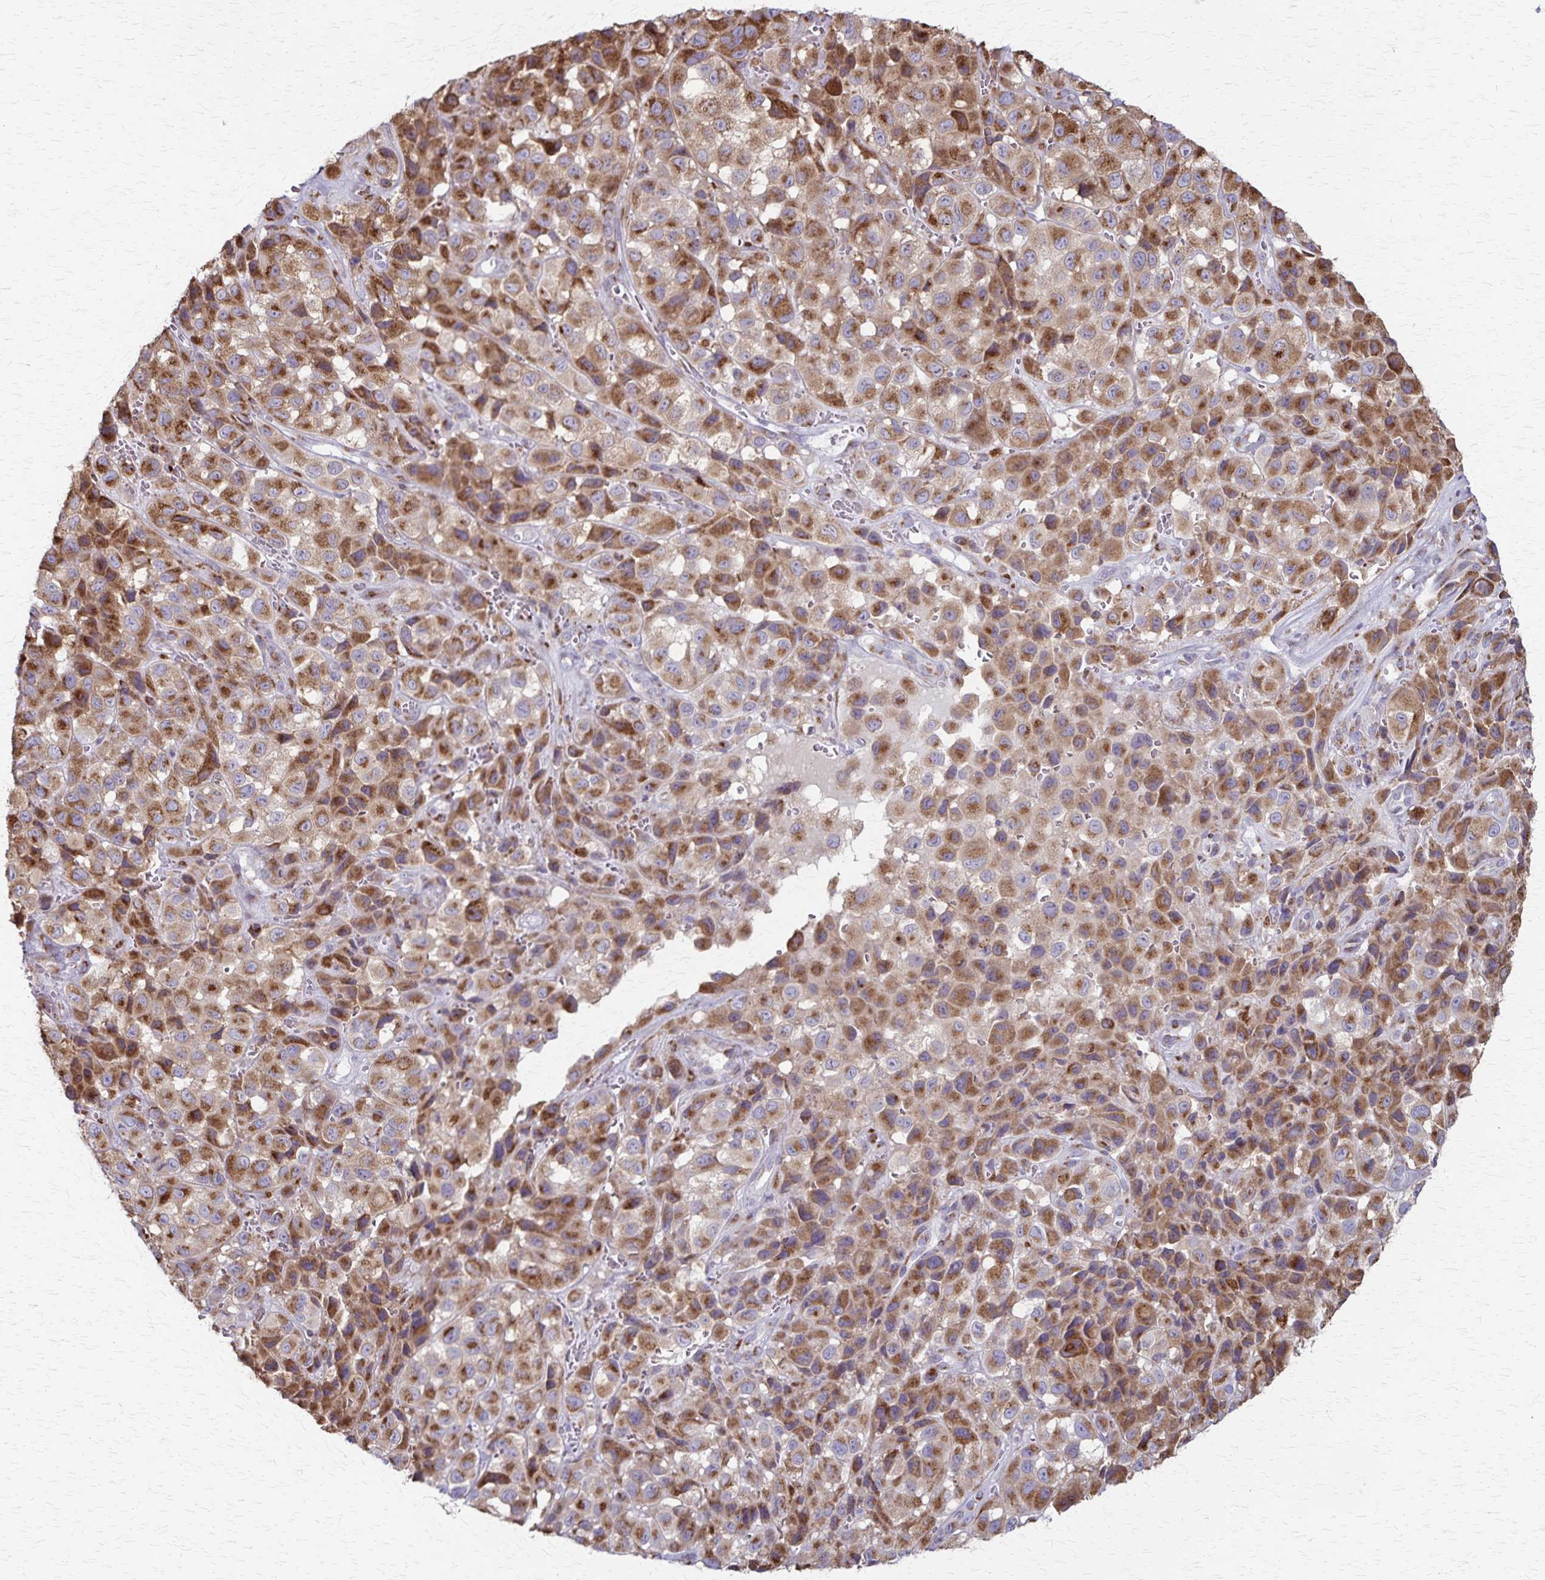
{"staining": {"intensity": "moderate", "quantity": ">75%", "location": "cytoplasmic/membranous"}, "tissue": "melanoma", "cell_type": "Tumor cells", "image_type": "cancer", "snomed": [{"axis": "morphology", "description": "Malignant melanoma, NOS"}, {"axis": "topography", "description": "Skin"}], "caption": "Malignant melanoma stained for a protein (brown) displays moderate cytoplasmic/membranous positive staining in about >75% of tumor cells.", "gene": "MCFD2", "patient": {"sex": "male", "age": 93}}